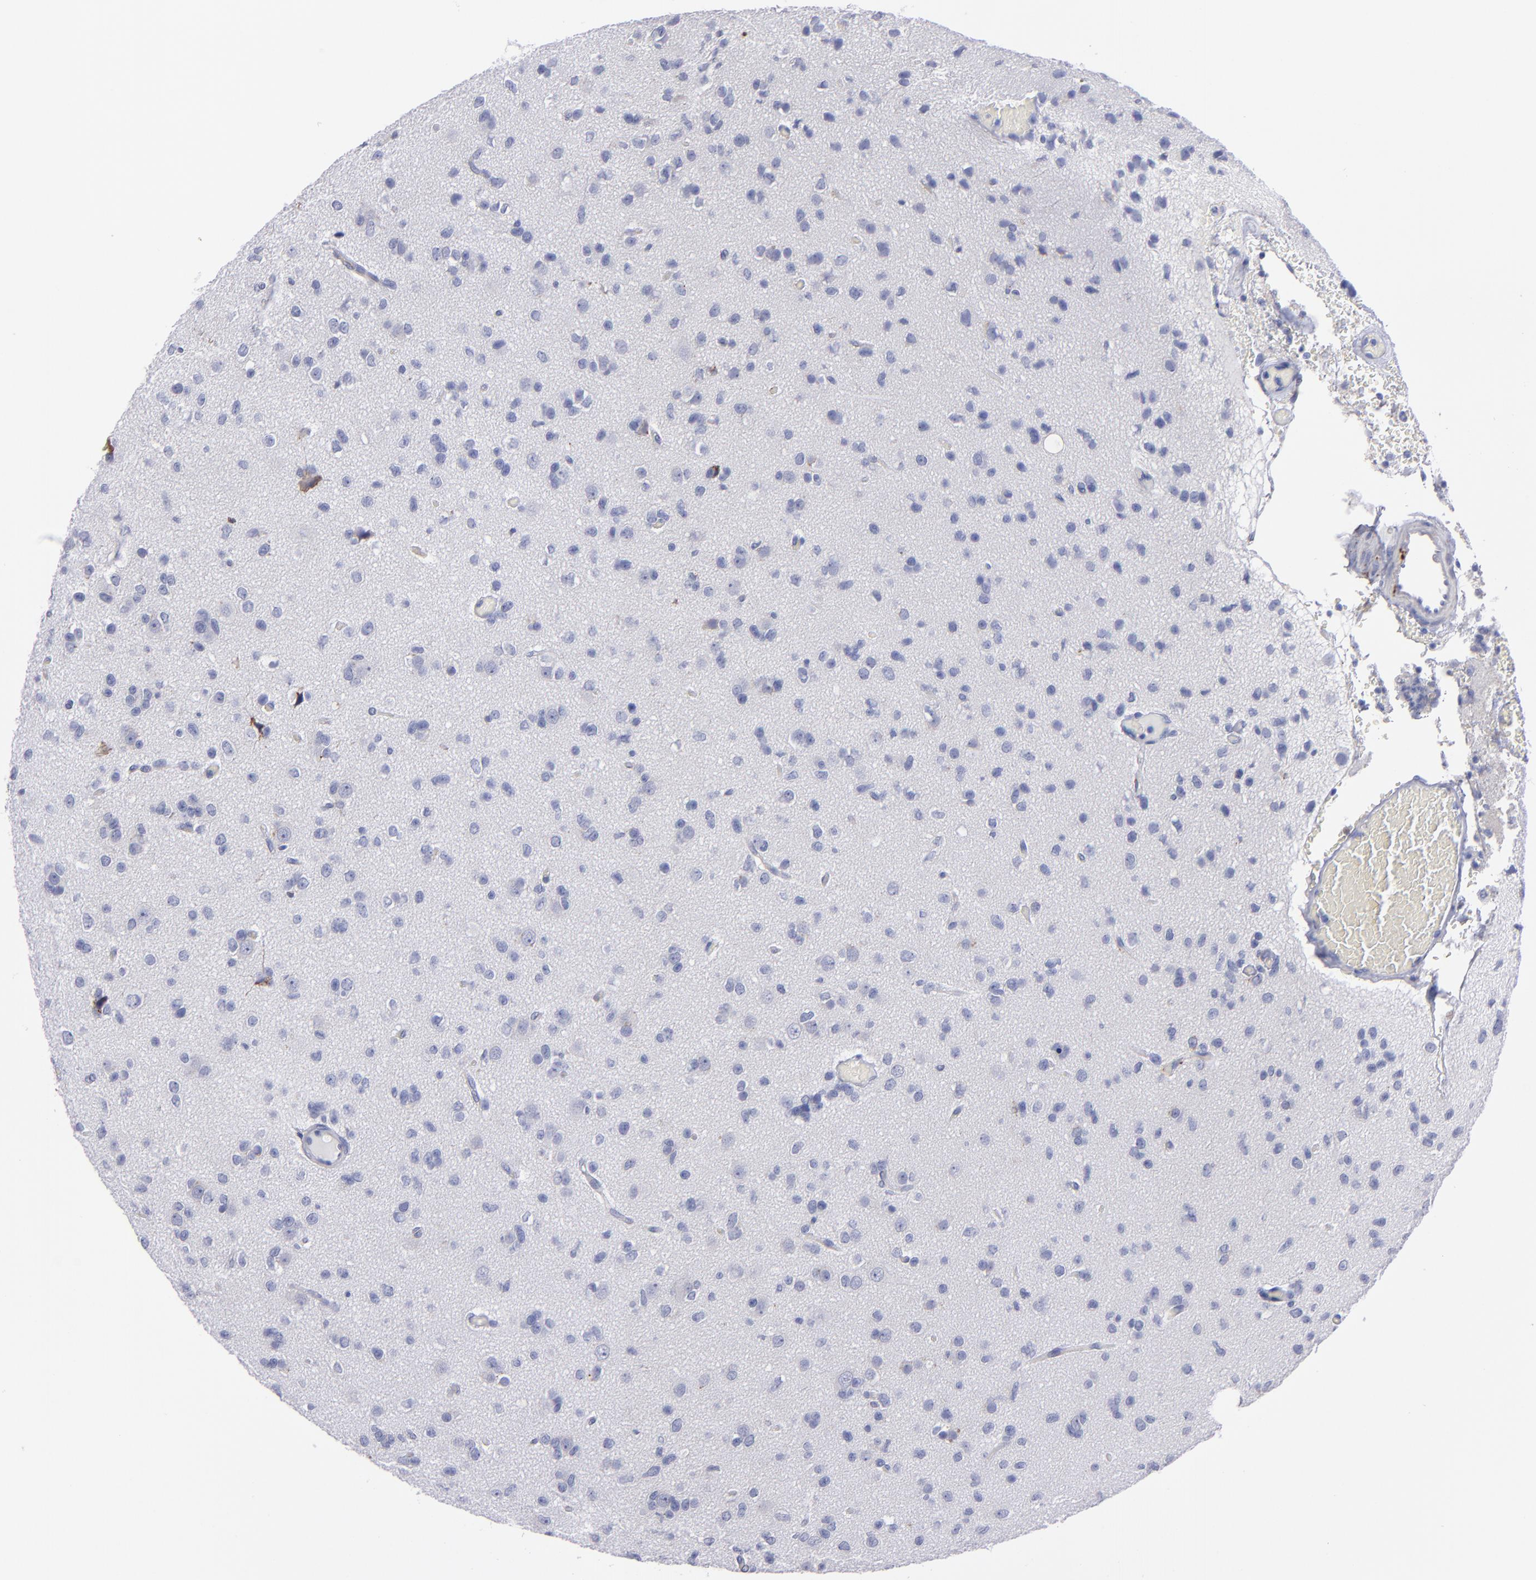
{"staining": {"intensity": "negative", "quantity": "none", "location": "none"}, "tissue": "glioma", "cell_type": "Tumor cells", "image_type": "cancer", "snomed": [{"axis": "morphology", "description": "Glioma, malignant, Low grade"}, {"axis": "topography", "description": "Brain"}], "caption": "Immunohistochemical staining of human glioma reveals no significant positivity in tumor cells. (DAB IHC, high magnification).", "gene": "MFGE8", "patient": {"sex": "male", "age": 42}}